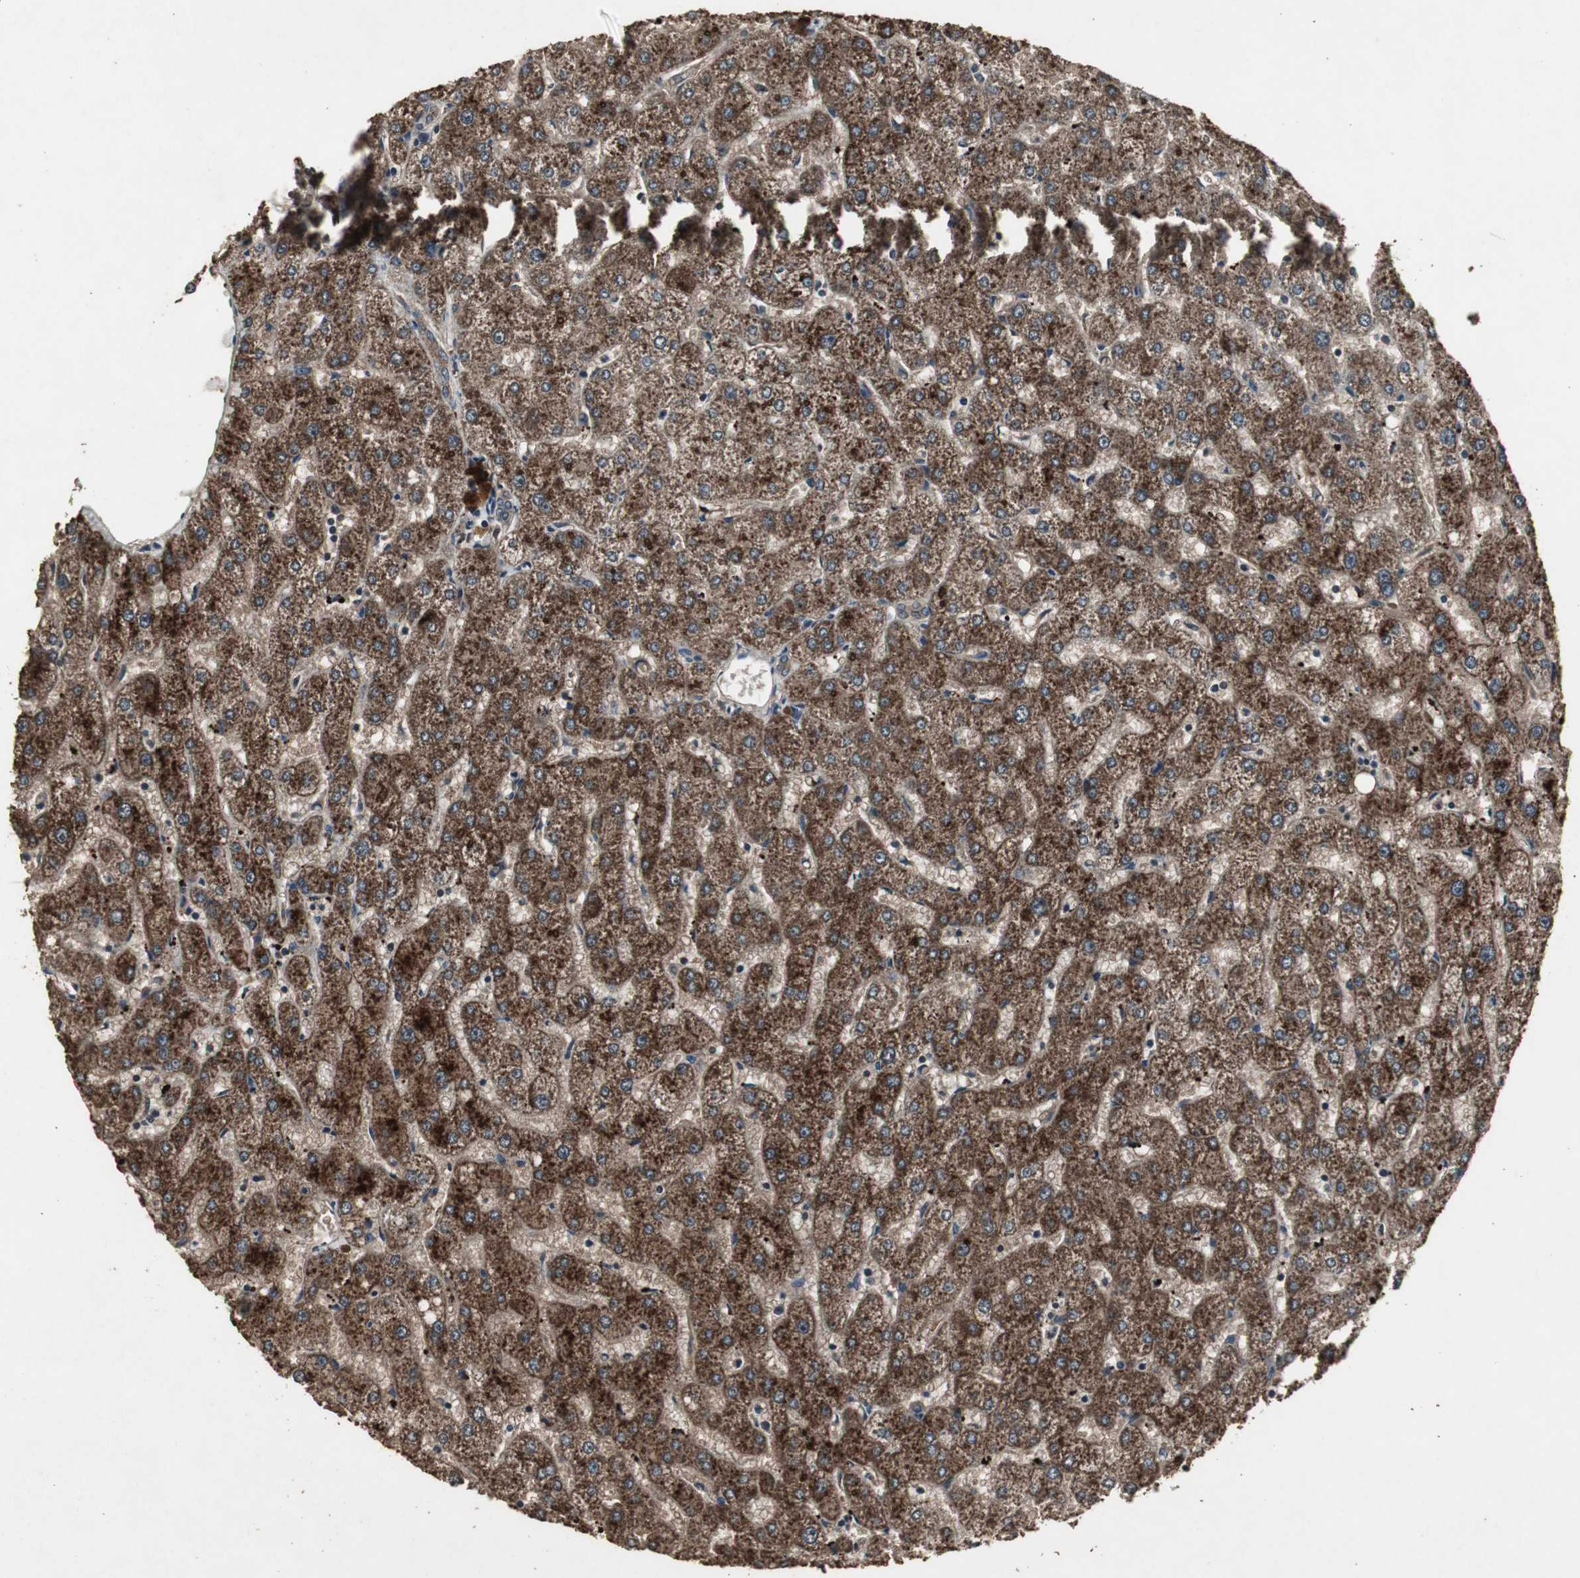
{"staining": {"intensity": "moderate", "quantity": ">75%", "location": "cytoplasmic/membranous"}, "tissue": "liver", "cell_type": "Cholangiocytes", "image_type": "normal", "snomed": [{"axis": "morphology", "description": "Normal tissue, NOS"}, {"axis": "topography", "description": "Liver"}], "caption": "Liver was stained to show a protein in brown. There is medium levels of moderate cytoplasmic/membranous positivity in approximately >75% of cholangiocytes. (Stains: DAB in brown, nuclei in blue, Microscopy: brightfield microscopy at high magnification).", "gene": "EMX1", "patient": {"sex": "male", "age": 67}}